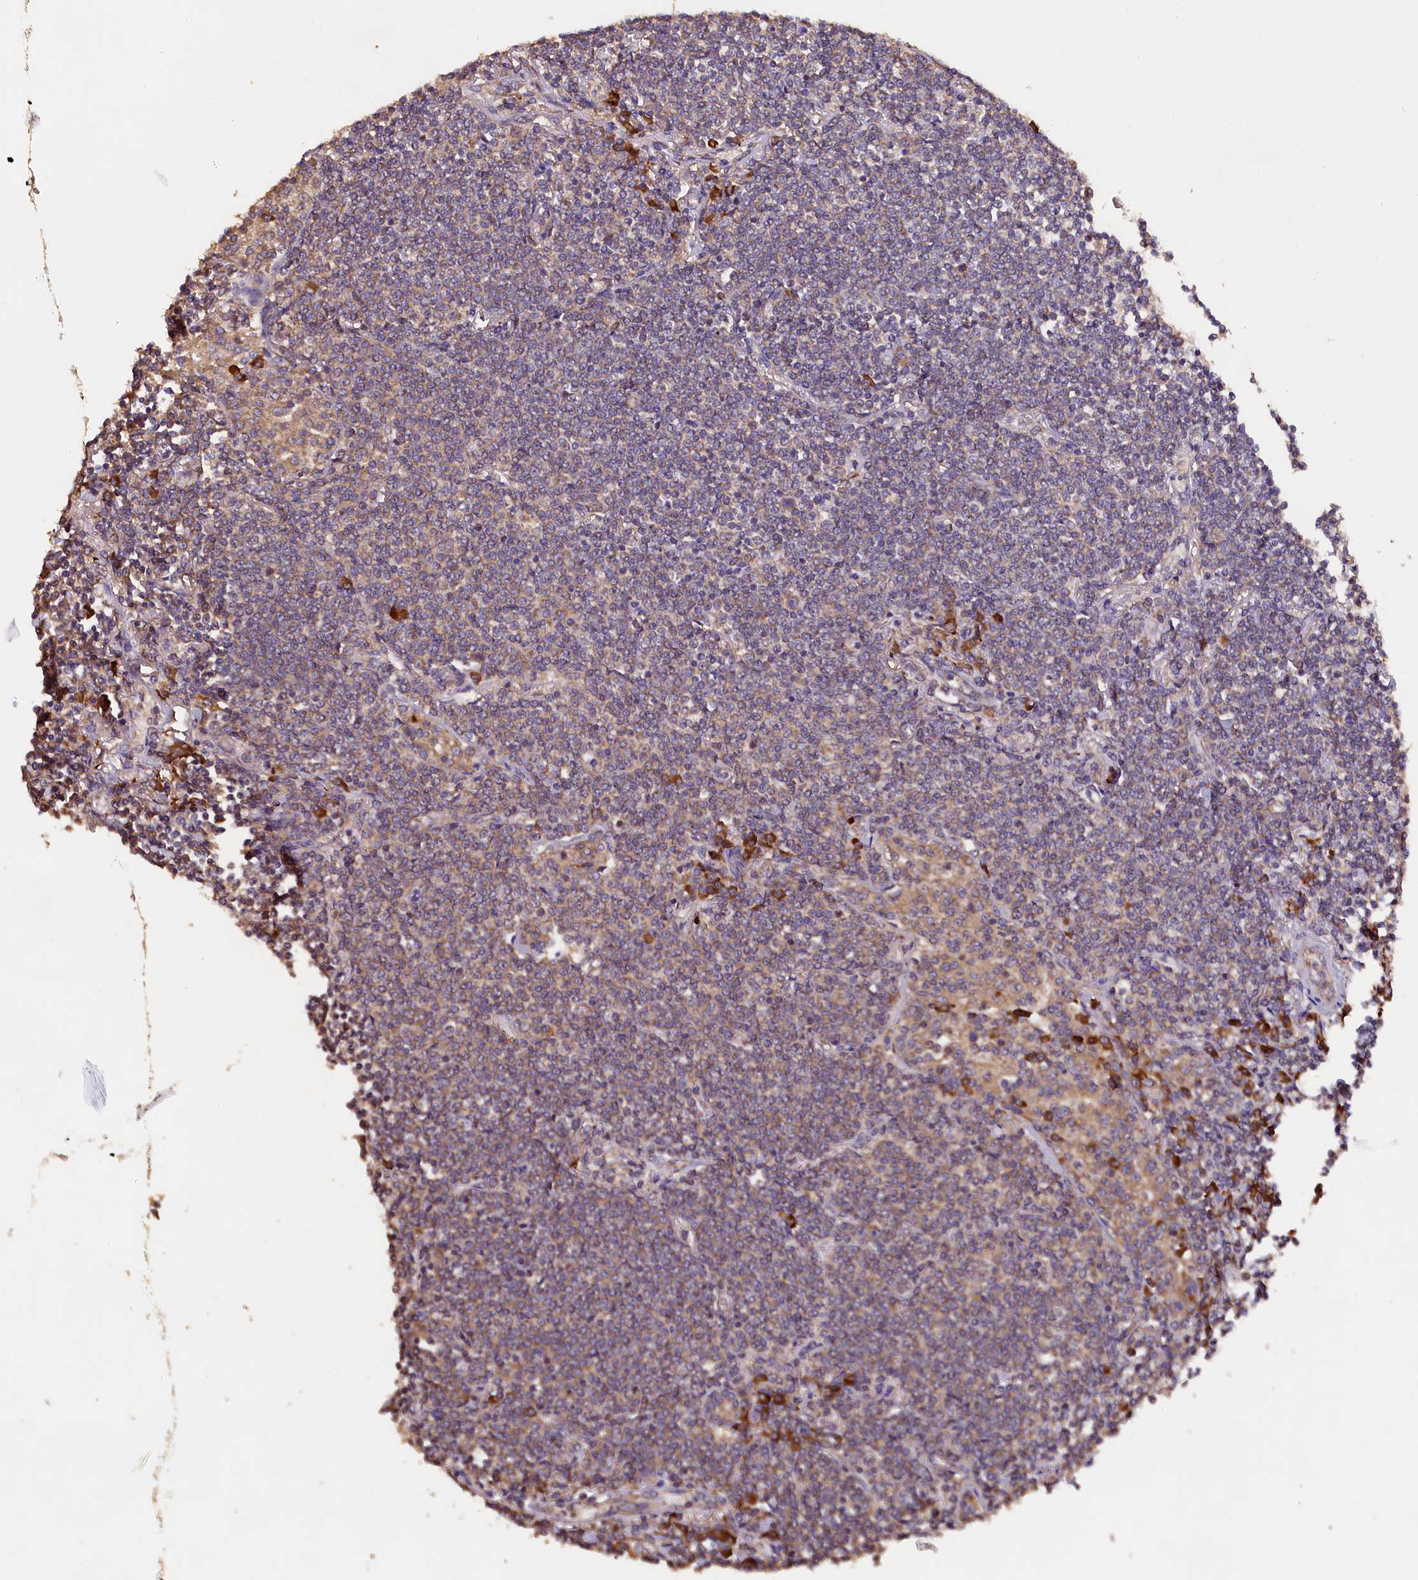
{"staining": {"intensity": "weak", "quantity": "25%-75%", "location": "cytoplasmic/membranous"}, "tissue": "lymphoma", "cell_type": "Tumor cells", "image_type": "cancer", "snomed": [{"axis": "morphology", "description": "Malignant lymphoma, non-Hodgkin's type, Low grade"}, {"axis": "topography", "description": "Lung"}], "caption": "This micrograph shows immunohistochemistry staining of human lymphoma, with low weak cytoplasmic/membranous staining in about 25%-75% of tumor cells.", "gene": "ENKD1", "patient": {"sex": "female", "age": 71}}